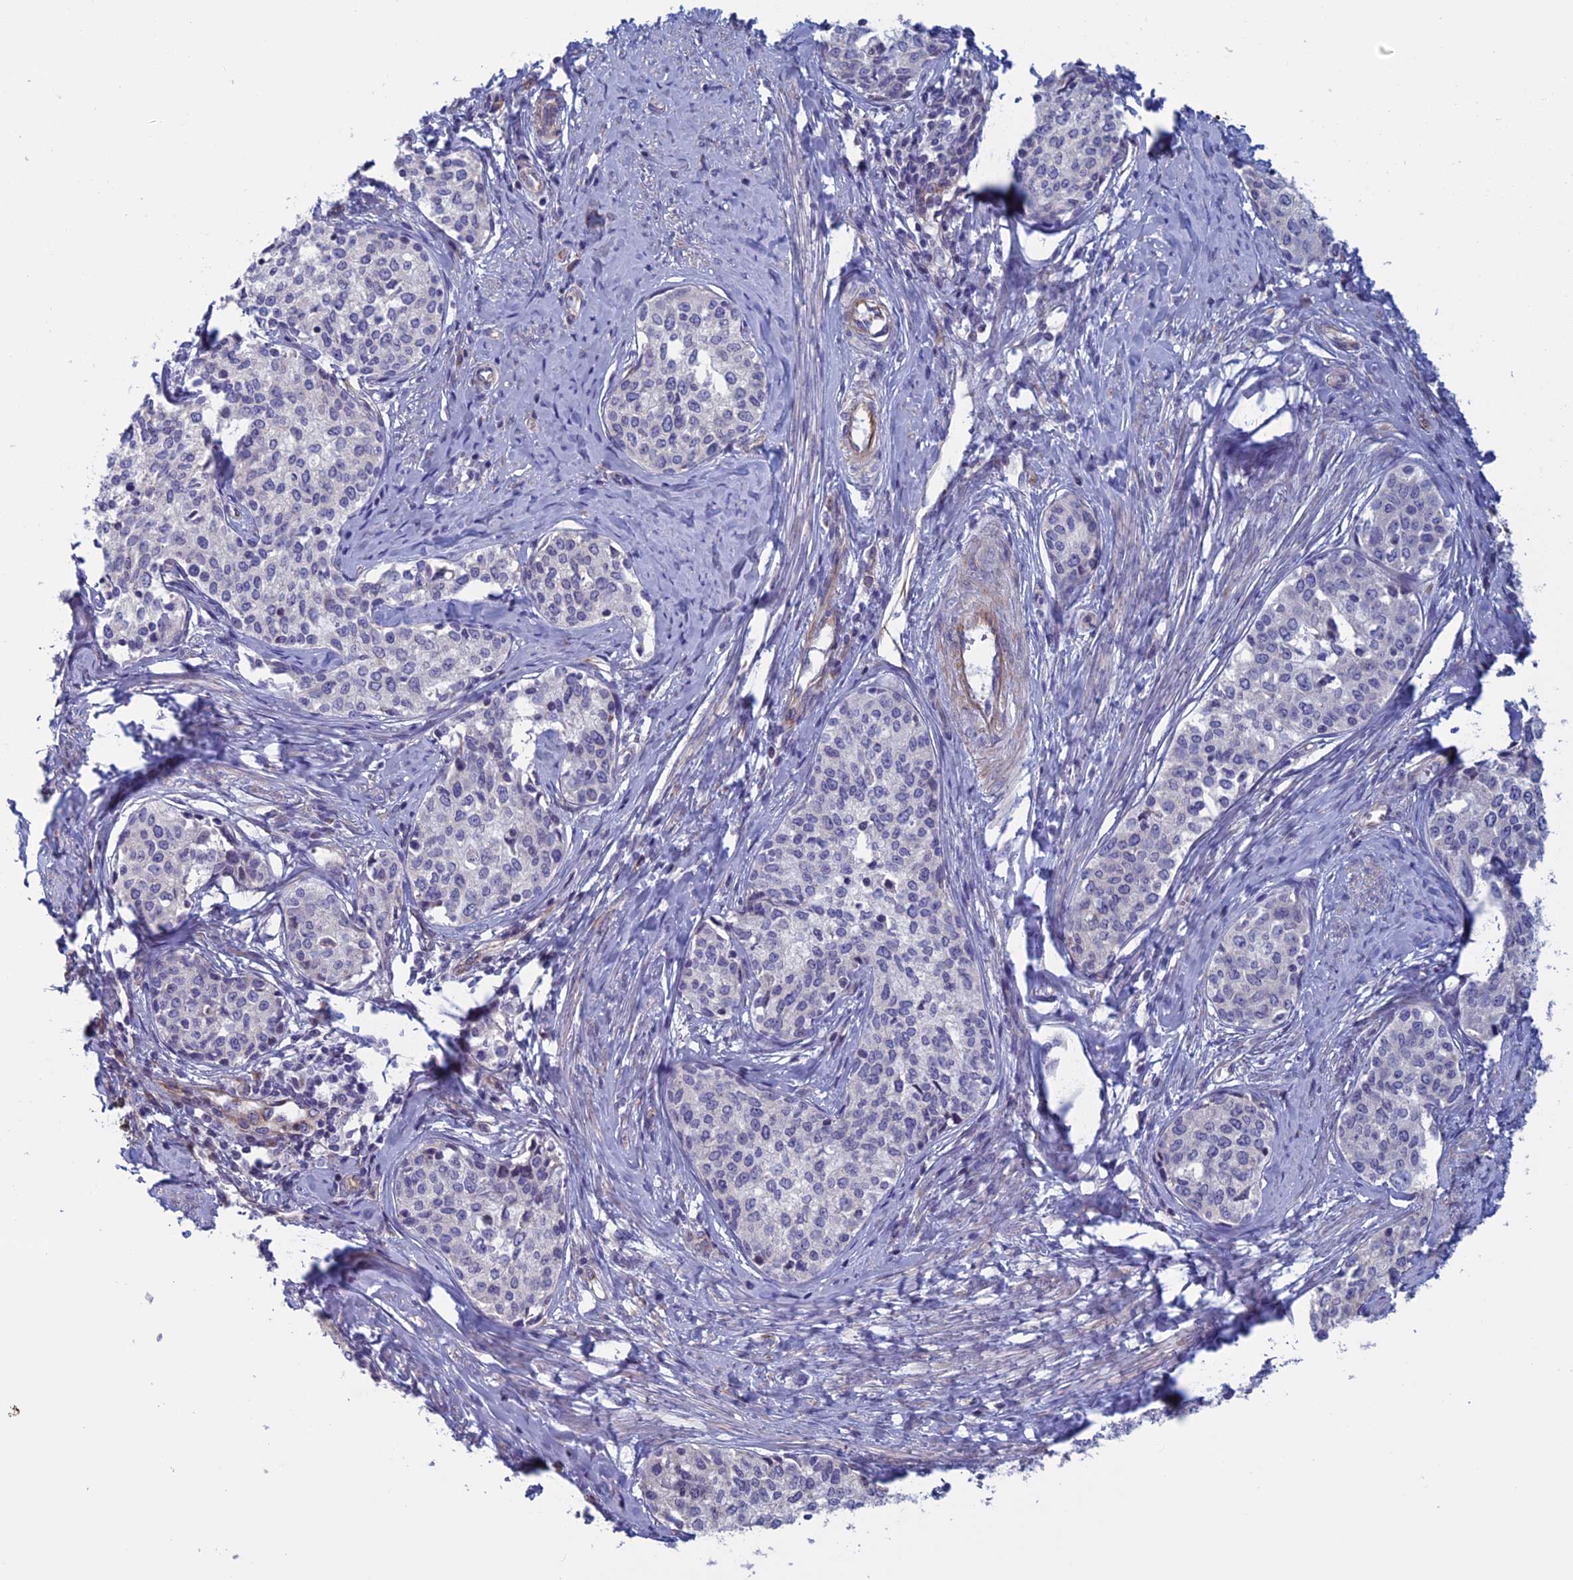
{"staining": {"intensity": "negative", "quantity": "none", "location": "none"}, "tissue": "cervical cancer", "cell_type": "Tumor cells", "image_type": "cancer", "snomed": [{"axis": "morphology", "description": "Squamous cell carcinoma, NOS"}, {"axis": "morphology", "description": "Adenocarcinoma, NOS"}, {"axis": "topography", "description": "Cervix"}], "caption": "DAB (3,3'-diaminobenzidine) immunohistochemical staining of human adenocarcinoma (cervical) shows no significant staining in tumor cells.", "gene": "BCL2L10", "patient": {"sex": "female", "age": 52}}